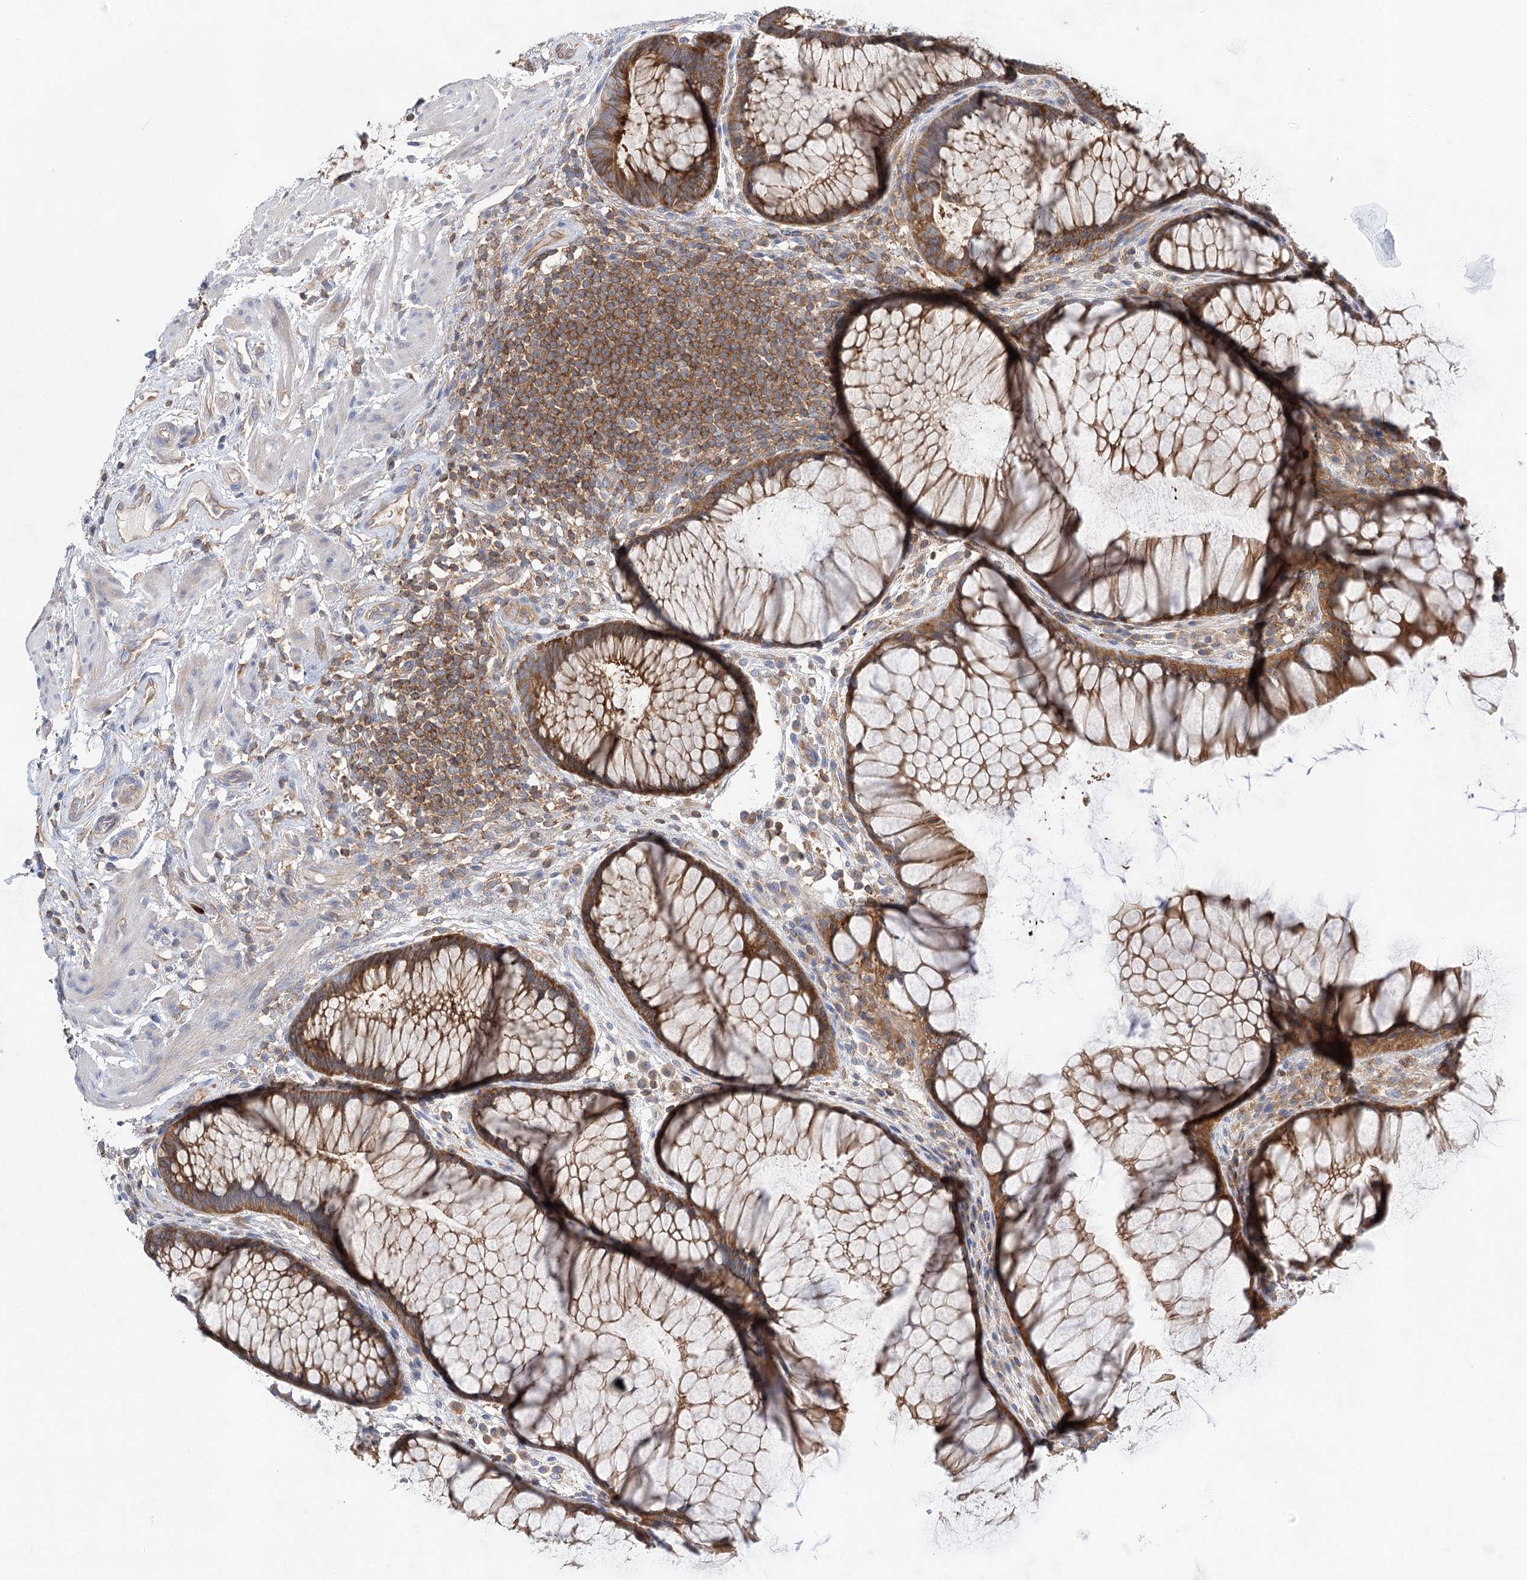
{"staining": {"intensity": "moderate", "quantity": ">75%", "location": "cytoplasmic/membranous"}, "tissue": "rectum", "cell_type": "Glandular cells", "image_type": "normal", "snomed": [{"axis": "morphology", "description": "Normal tissue, NOS"}, {"axis": "topography", "description": "Rectum"}], "caption": "This histopathology image shows normal rectum stained with immunohistochemistry (IHC) to label a protein in brown. The cytoplasmic/membranous of glandular cells show moderate positivity for the protein. Nuclei are counter-stained blue.", "gene": "ABRAXAS2", "patient": {"sex": "male", "age": 51}}